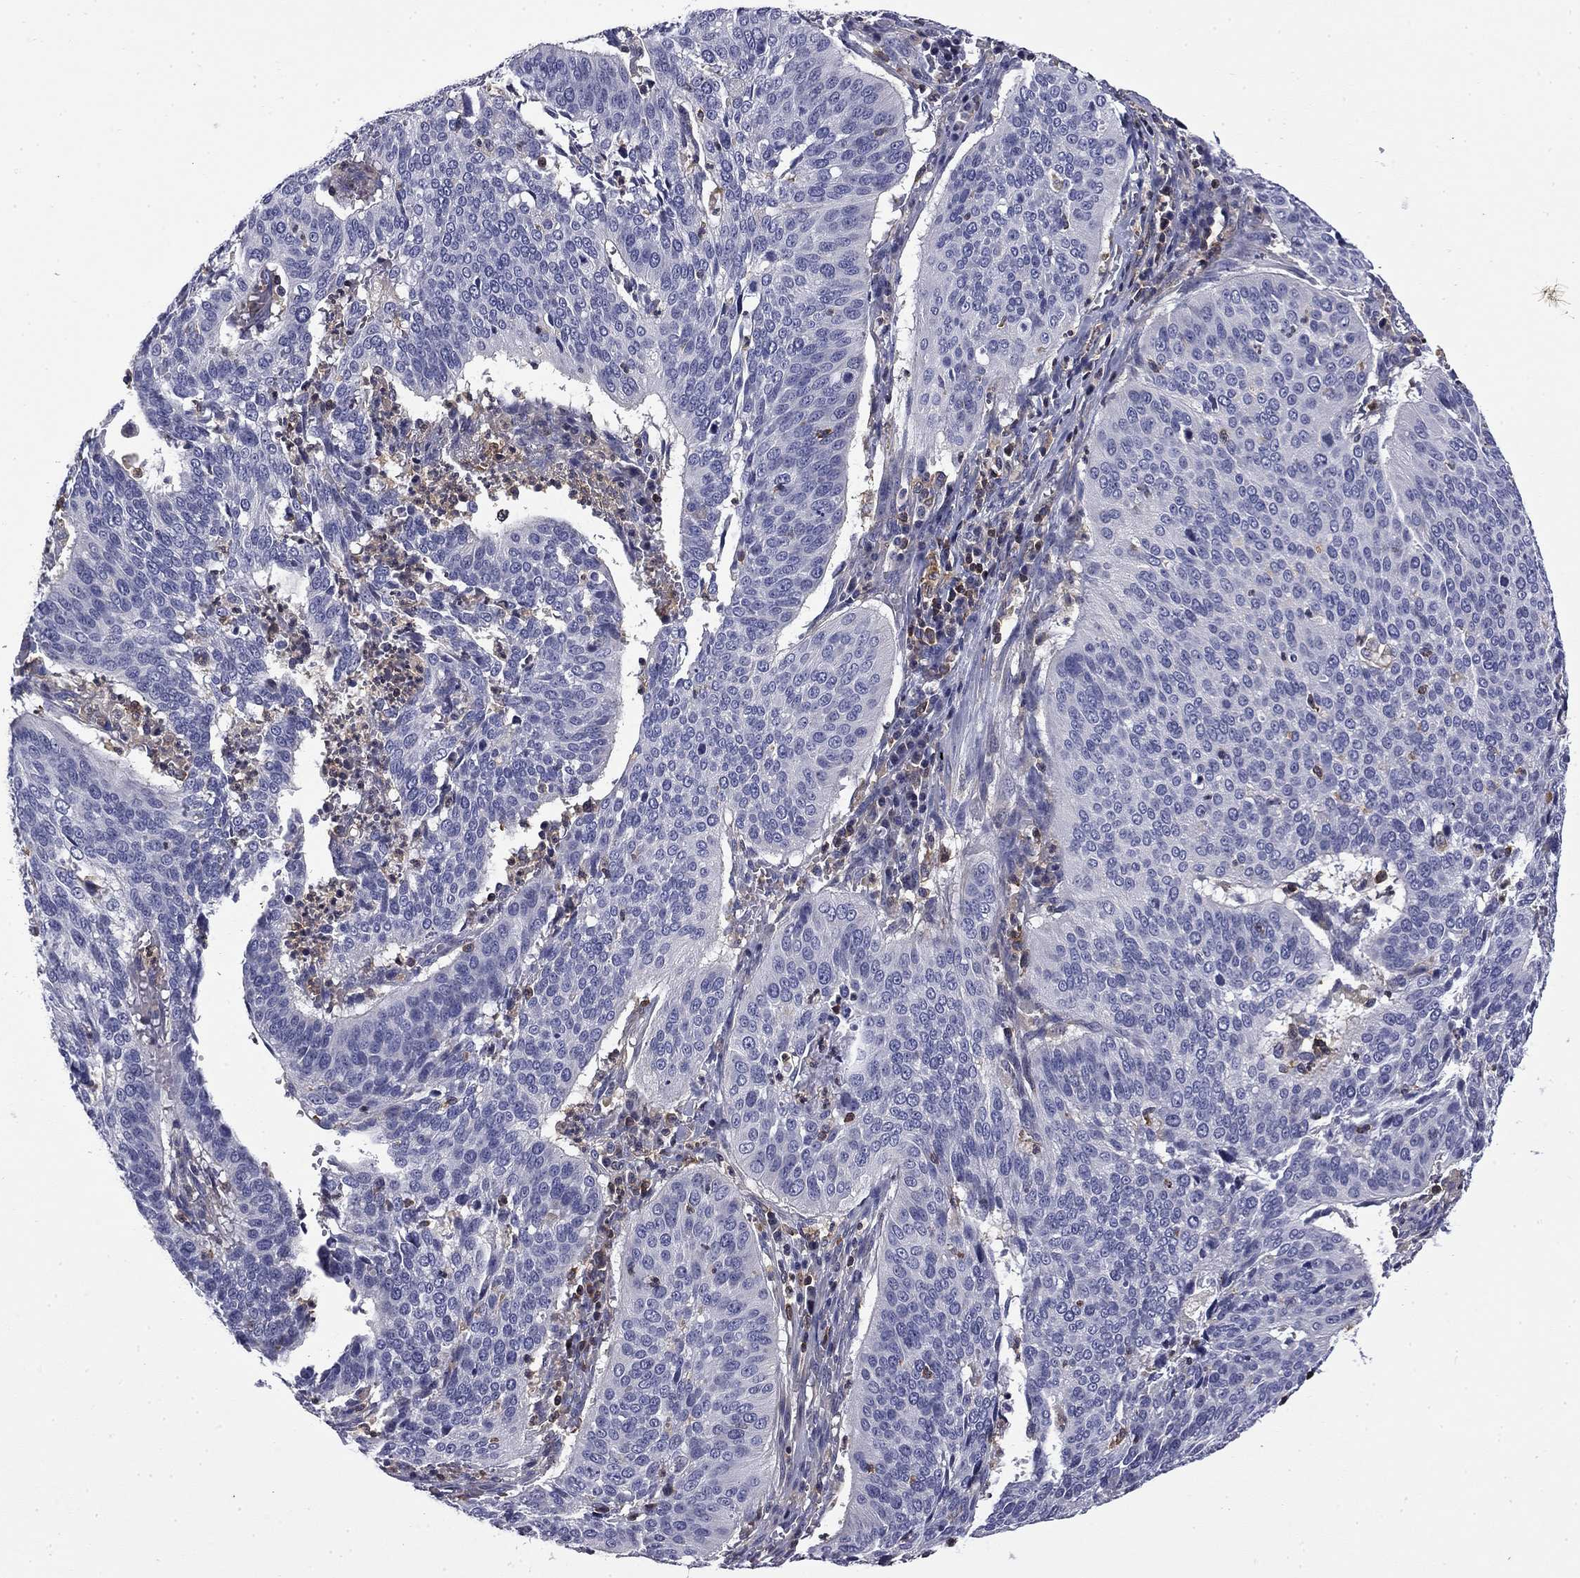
{"staining": {"intensity": "negative", "quantity": "none", "location": "none"}, "tissue": "cervical cancer", "cell_type": "Tumor cells", "image_type": "cancer", "snomed": [{"axis": "morphology", "description": "Normal tissue, NOS"}, {"axis": "morphology", "description": "Squamous cell carcinoma, NOS"}, {"axis": "topography", "description": "Cervix"}], "caption": "Squamous cell carcinoma (cervical) was stained to show a protein in brown. There is no significant expression in tumor cells.", "gene": "ARHGAP45", "patient": {"sex": "female", "age": 39}}